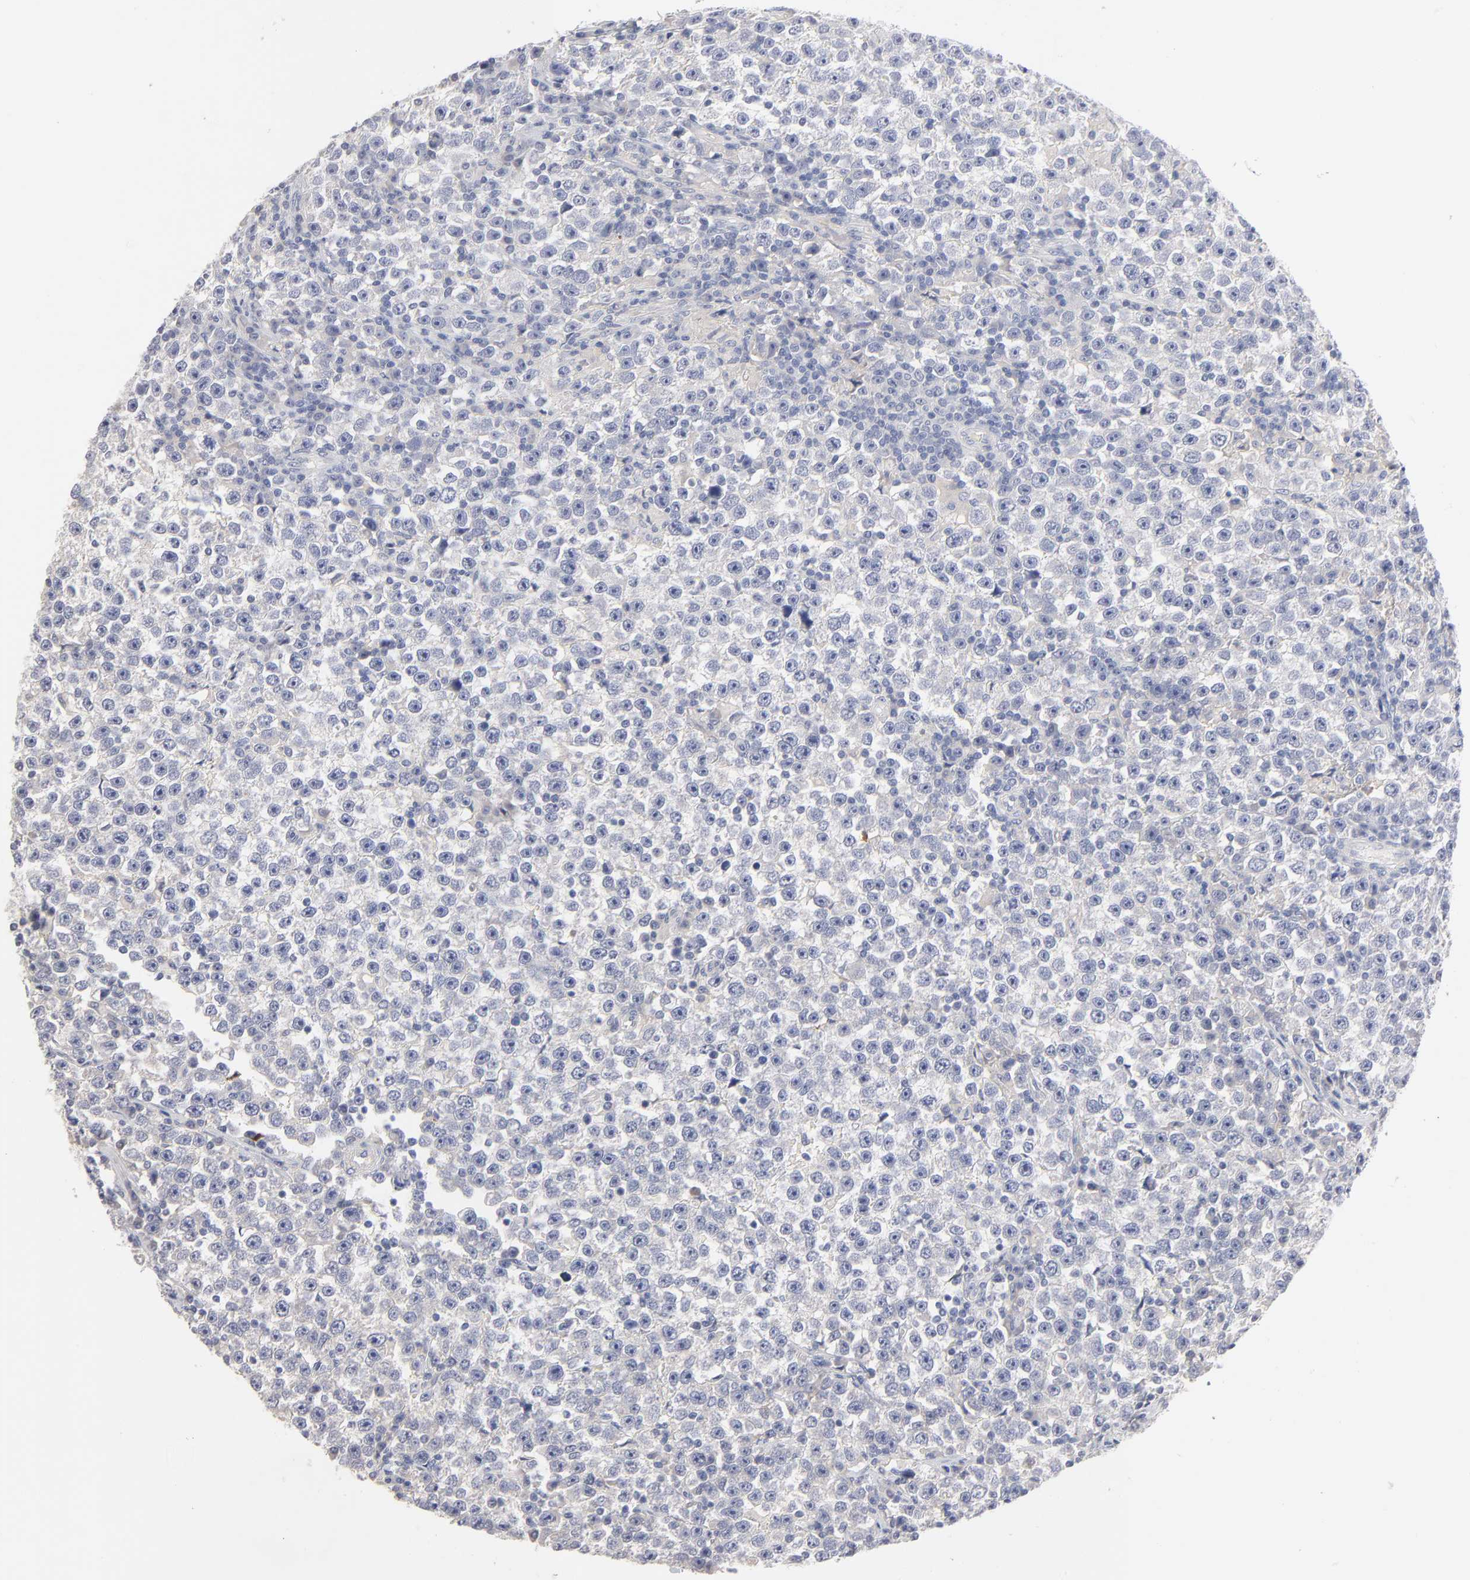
{"staining": {"intensity": "negative", "quantity": "none", "location": "none"}, "tissue": "testis cancer", "cell_type": "Tumor cells", "image_type": "cancer", "snomed": [{"axis": "morphology", "description": "Seminoma, NOS"}, {"axis": "topography", "description": "Testis"}], "caption": "Tumor cells are negative for protein expression in human testis cancer (seminoma).", "gene": "F12", "patient": {"sex": "male", "age": 43}}